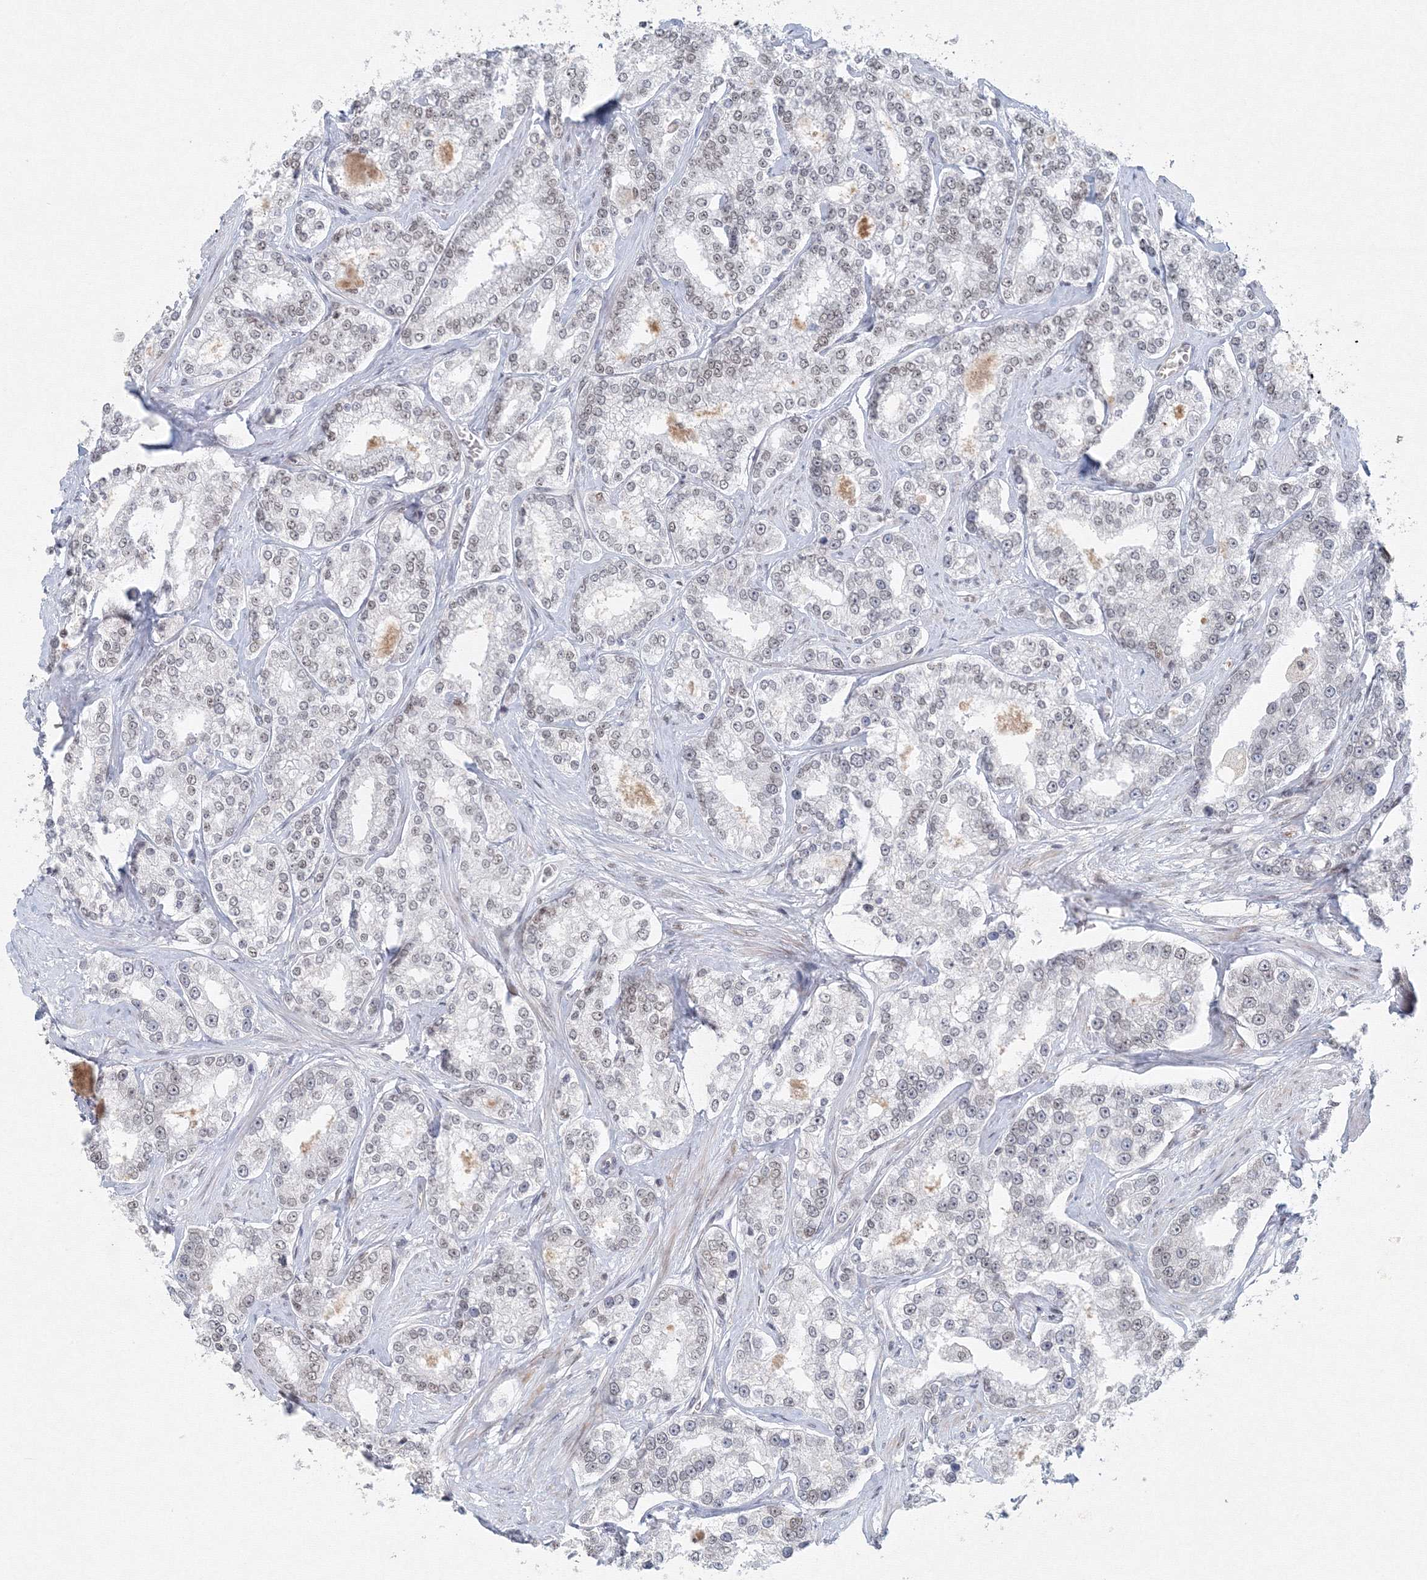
{"staining": {"intensity": "negative", "quantity": "none", "location": "none"}, "tissue": "prostate cancer", "cell_type": "Tumor cells", "image_type": "cancer", "snomed": [{"axis": "morphology", "description": "Normal tissue, NOS"}, {"axis": "morphology", "description": "Adenocarcinoma, High grade"}, {"axis": "topography", "description": "Prostate"}], "caption": "An immunohistochemistry (IHC) histopathology image of prostate cancer (adenocarcinoma (high-grade)) is shown. There is no staining in tumor cells of prostate cancer (adenocarcinoma (high-grade)).", "gene": "KIF4A", "patient": {"sex": "male", "age": 83}}